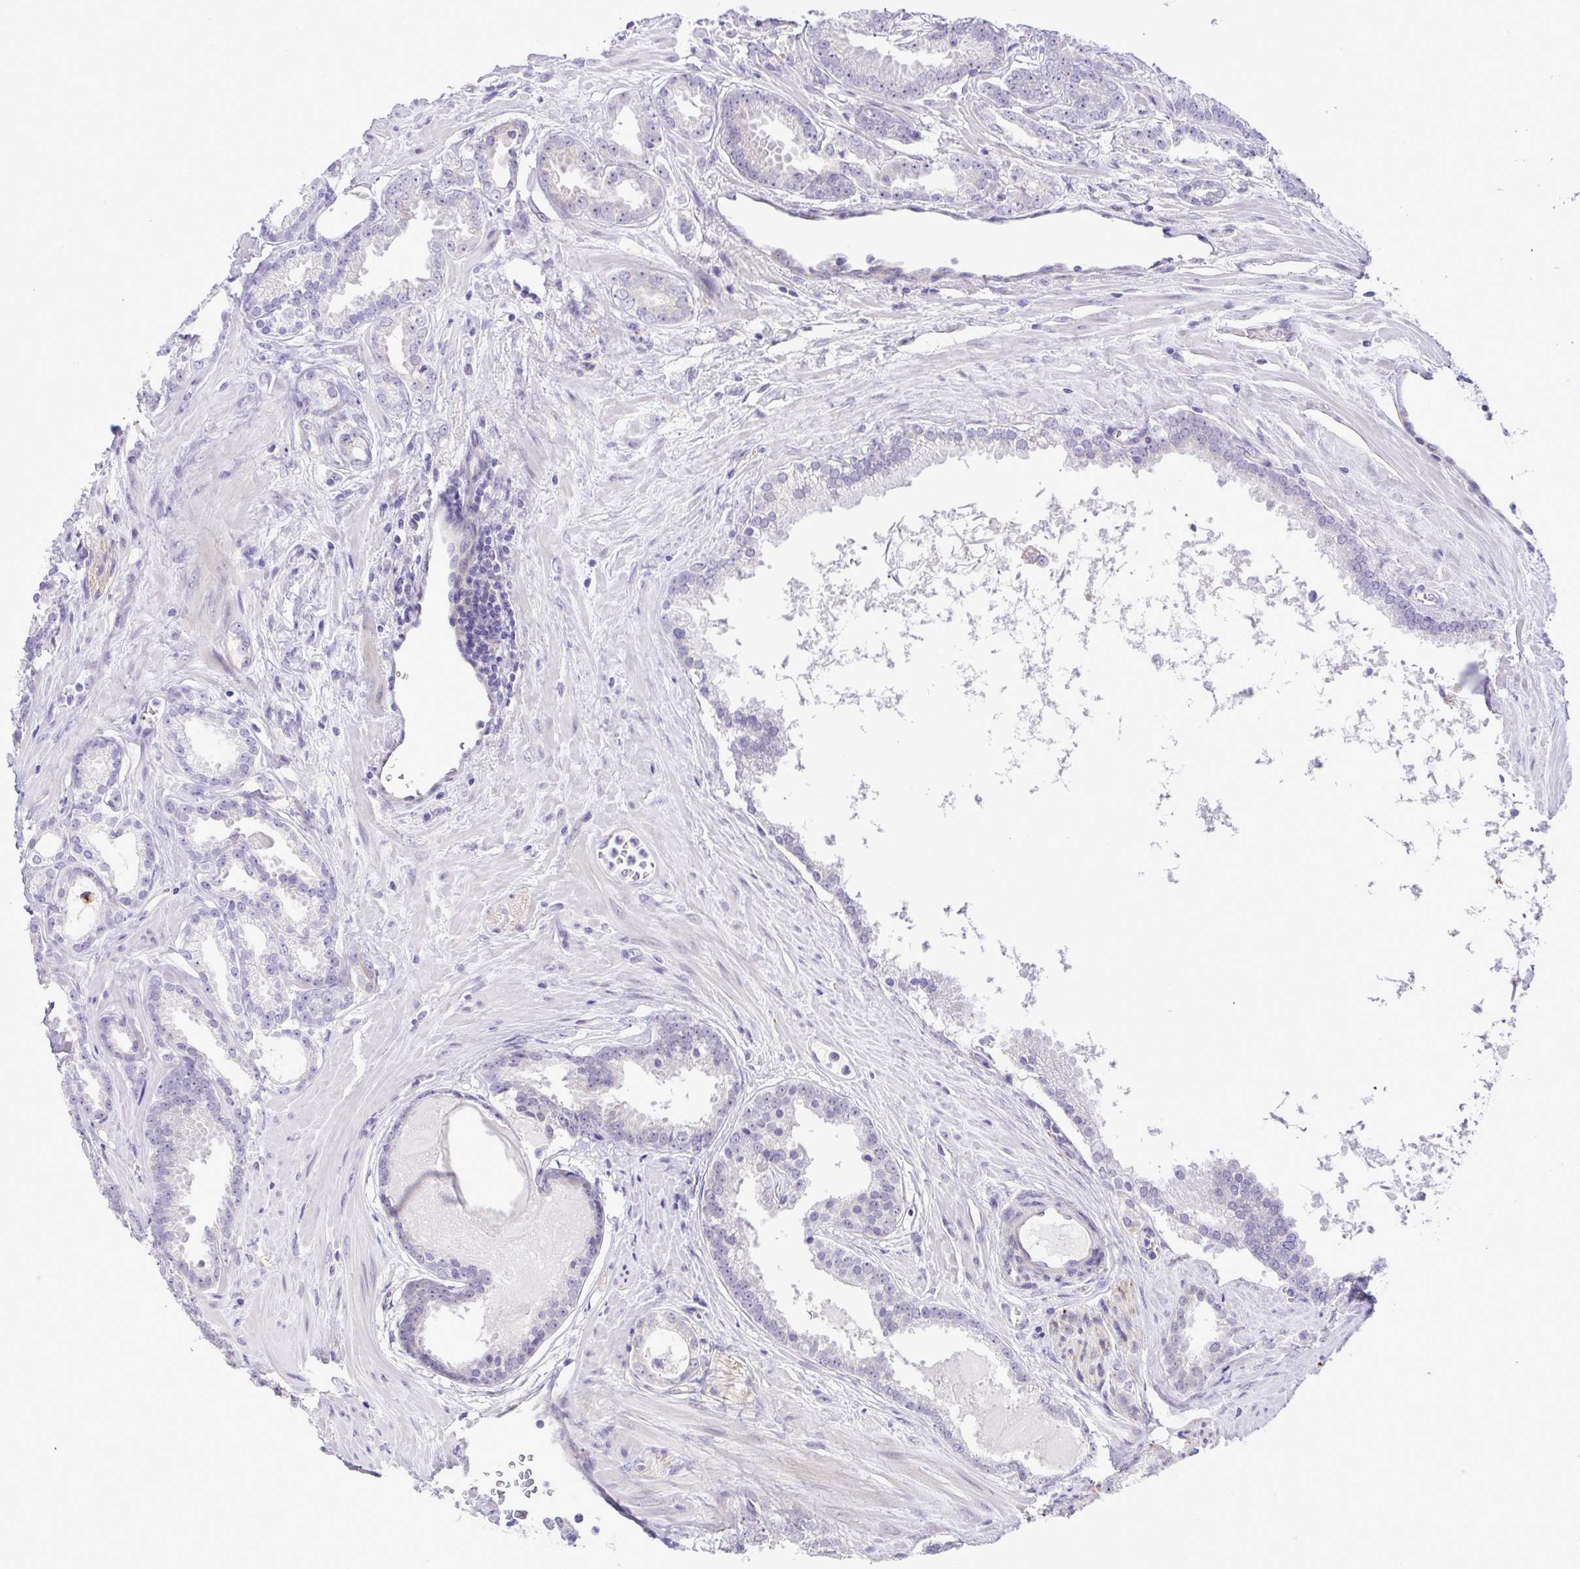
{"staining": {"intensity": "negative", "quantity": "none", "location": "none"}, "tissue": "prostate cancer", "cell_type": "Tumor cells", "image_type": "cancer", "snomed": [{"axis": "morphology", "description": "Adenocarcinoma, Low grade"}, {"axis": "topography", "description": "Prostate"}], "caption": "Photomicrograph shows no protein staining in tumor cells of prostate cancer (adenocarcinoma (low-grade)) tissue. (DAB immunohistochemistry (IHC), high magnification).", "gene": "DCLK2", "patient": {"sex": "male", "age": 65}}